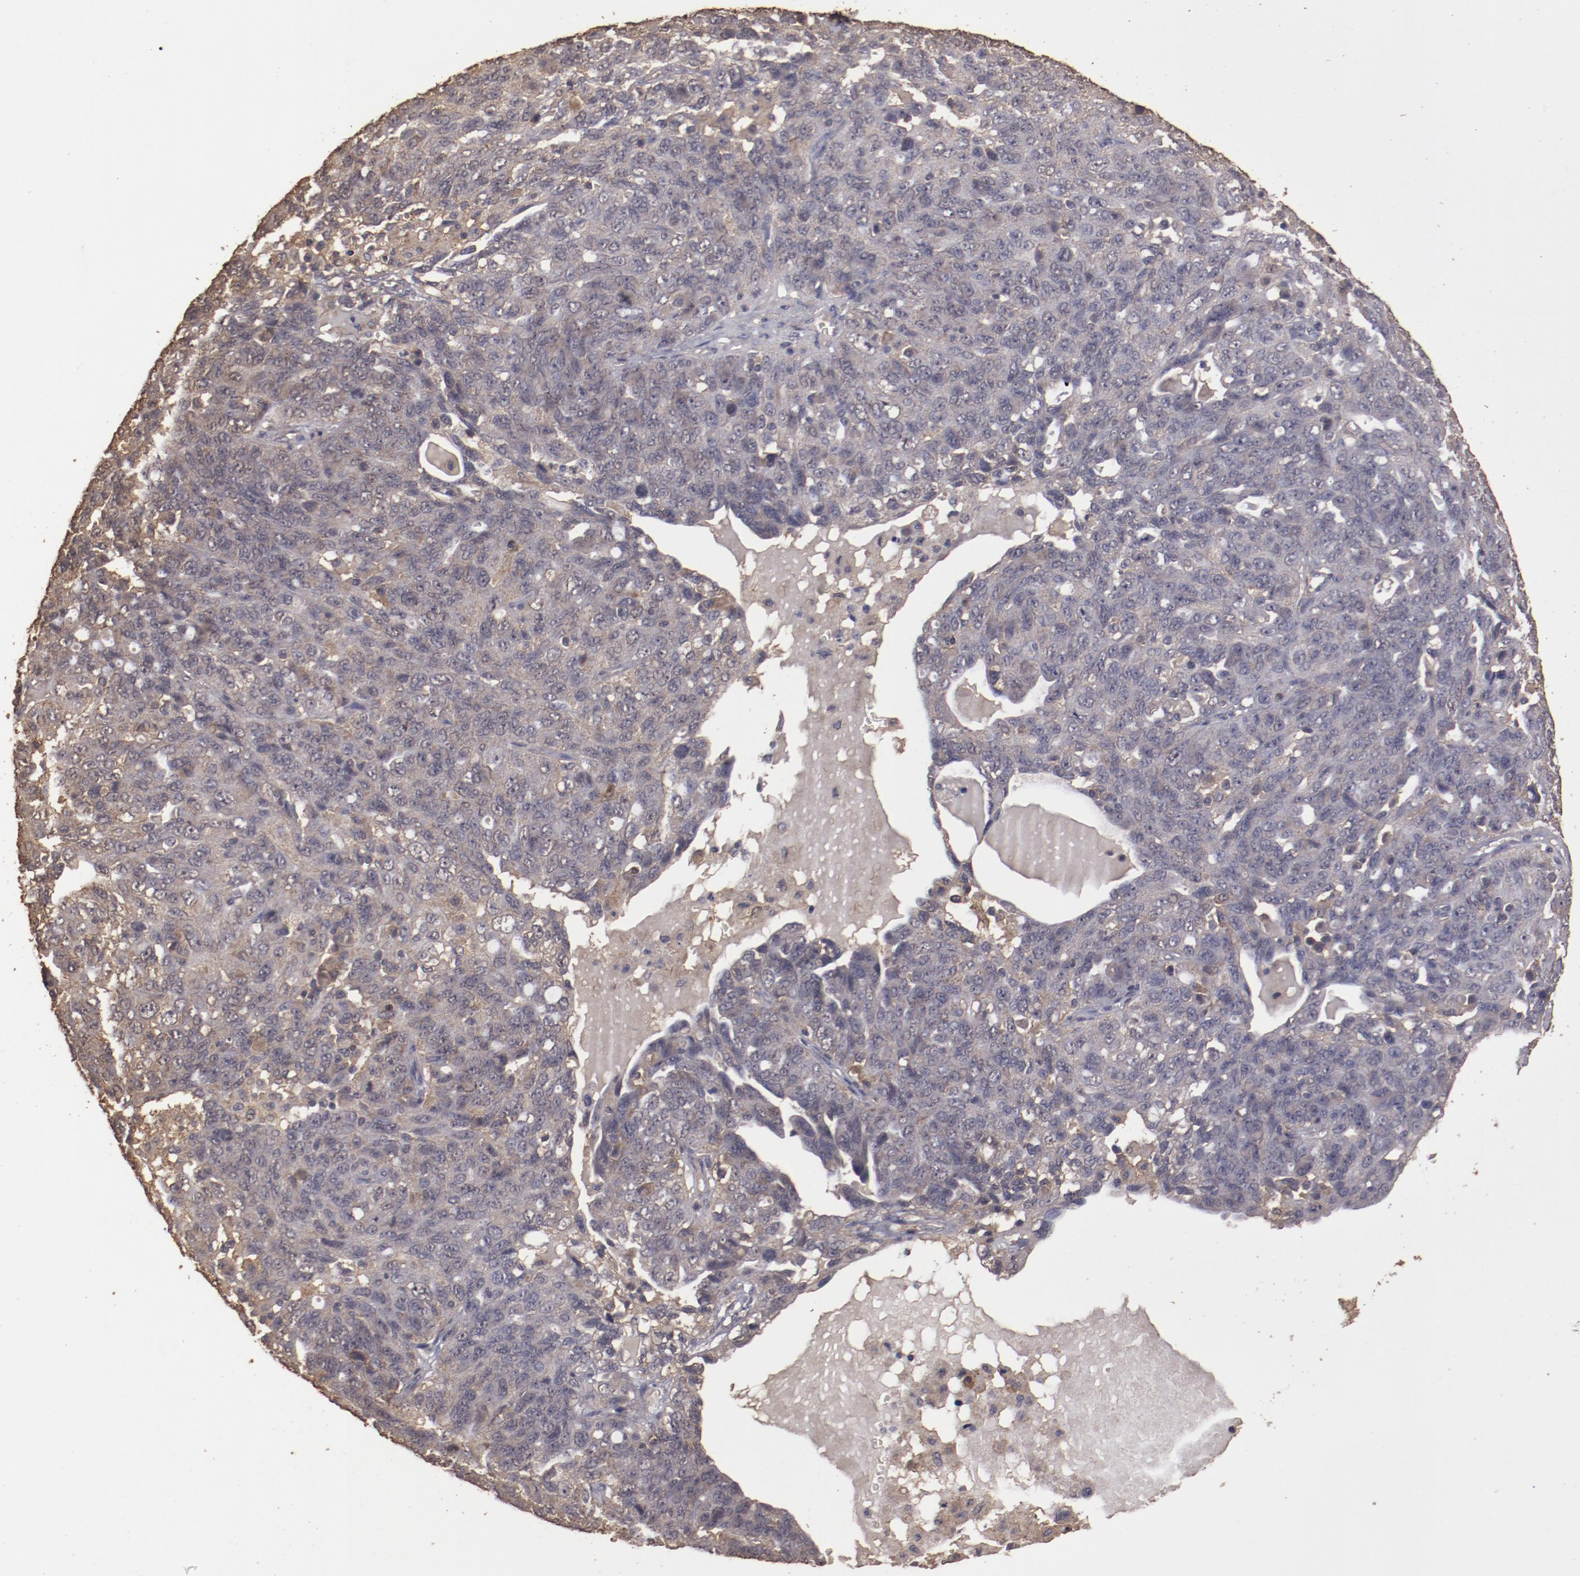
{"staining": {"intensity": "weak", "quantity": ">75%", "location": "cytoplasmic/membranous"}, "tissue": "ovarian cancer", "cell_type": "Tumor cells", "image_type": "cancer", "snomed": [{"axis": "morphology", "description": "Cystadenocarcinoma, serous, NOS"}, {"axis": "topography", "description": "Ovary"}], "caption": "Immunohistochemical staining of human ovarian serous cystadenocarcinoma shows weak cytoplasmic/membranous protein staining in about >75% of tumor cells.", "gene": "FAT1", "patient": {"sex": "female", "age": 71}}